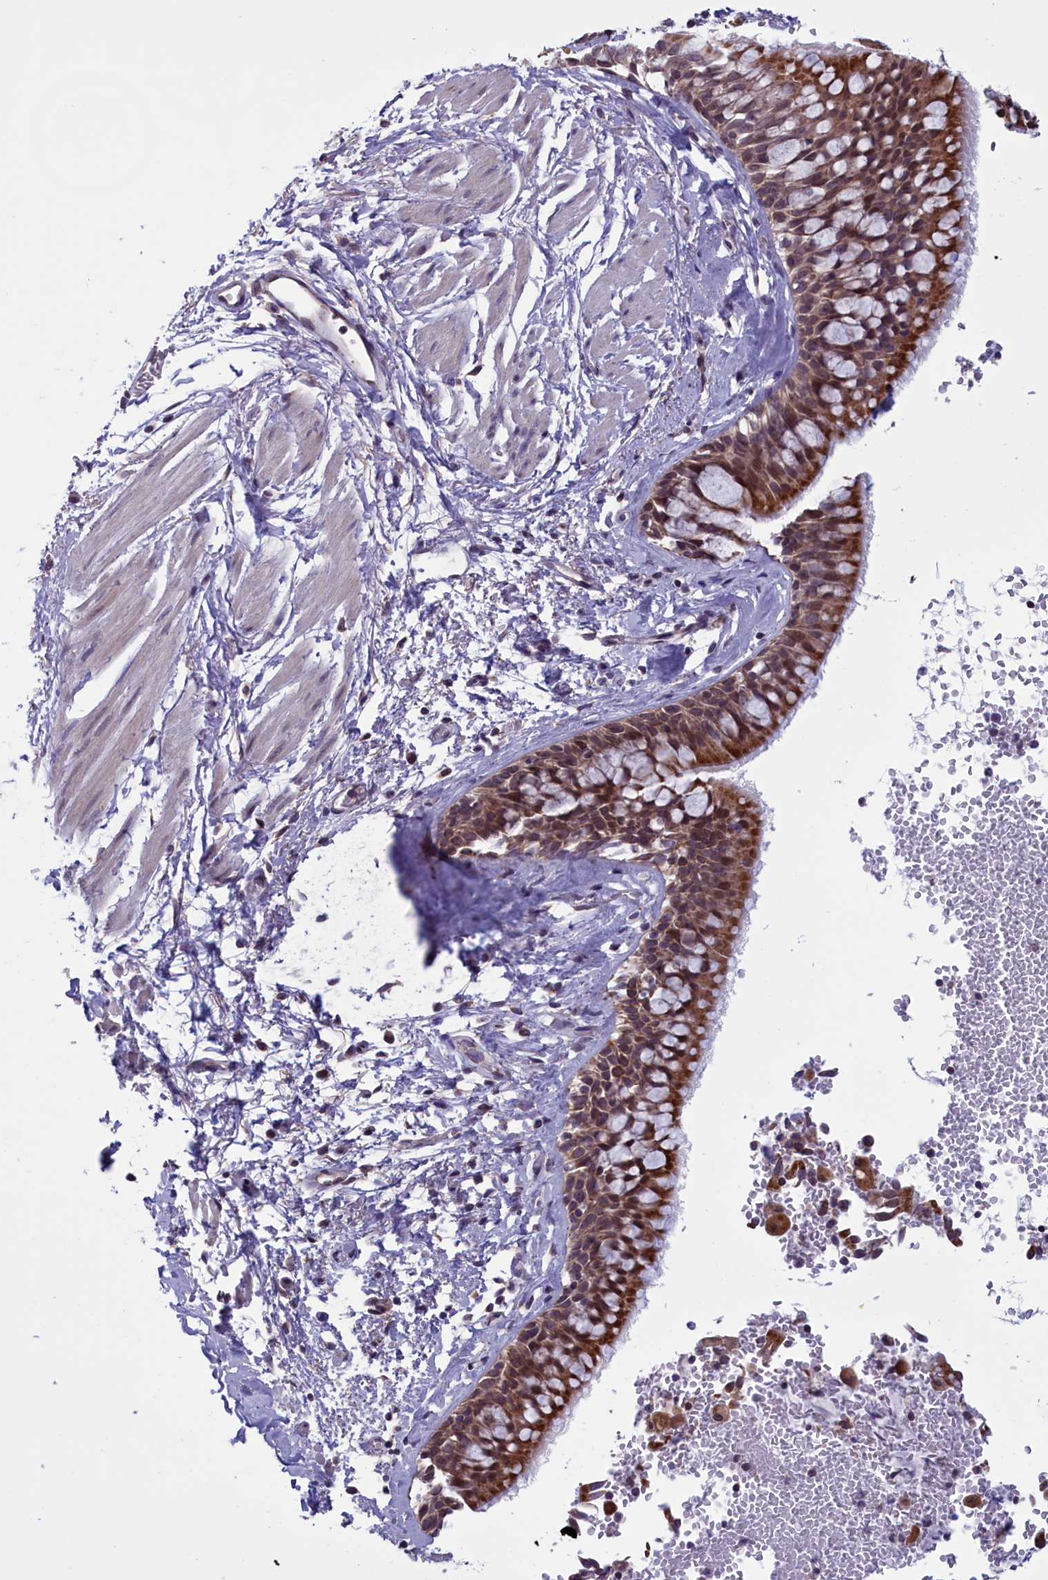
{"staining": {"intensity": "strong", "quantity": ">75%", "location": "cytoplasmic/membranous,nuclear"}, "tissue": "bronchus", "cell_type": "Respiratory epithelial cells", "image_type": "normal", "snomed": [{"axis": "morphology", "description": "Normal tissue, NOS"}, {"axis": "morphology", "description": "Inflammation, NOS"}, {"axis": "topography", "description": "Cartilage tissue"}, {"axis": "topography", "description": "Bronchus"}, {"axis": "topography", "description": "Lung"}], "caption": "Immunohistochemistry photomicrograph of normal human bronchus stained for a protein (brown), which displays high levels of strong cytoplasmic/membranous,nuclear expression in about >75% of respiratory epithelial cells.", "gene": "PARS2", "patient": {"sex": "female", "age": 64}}